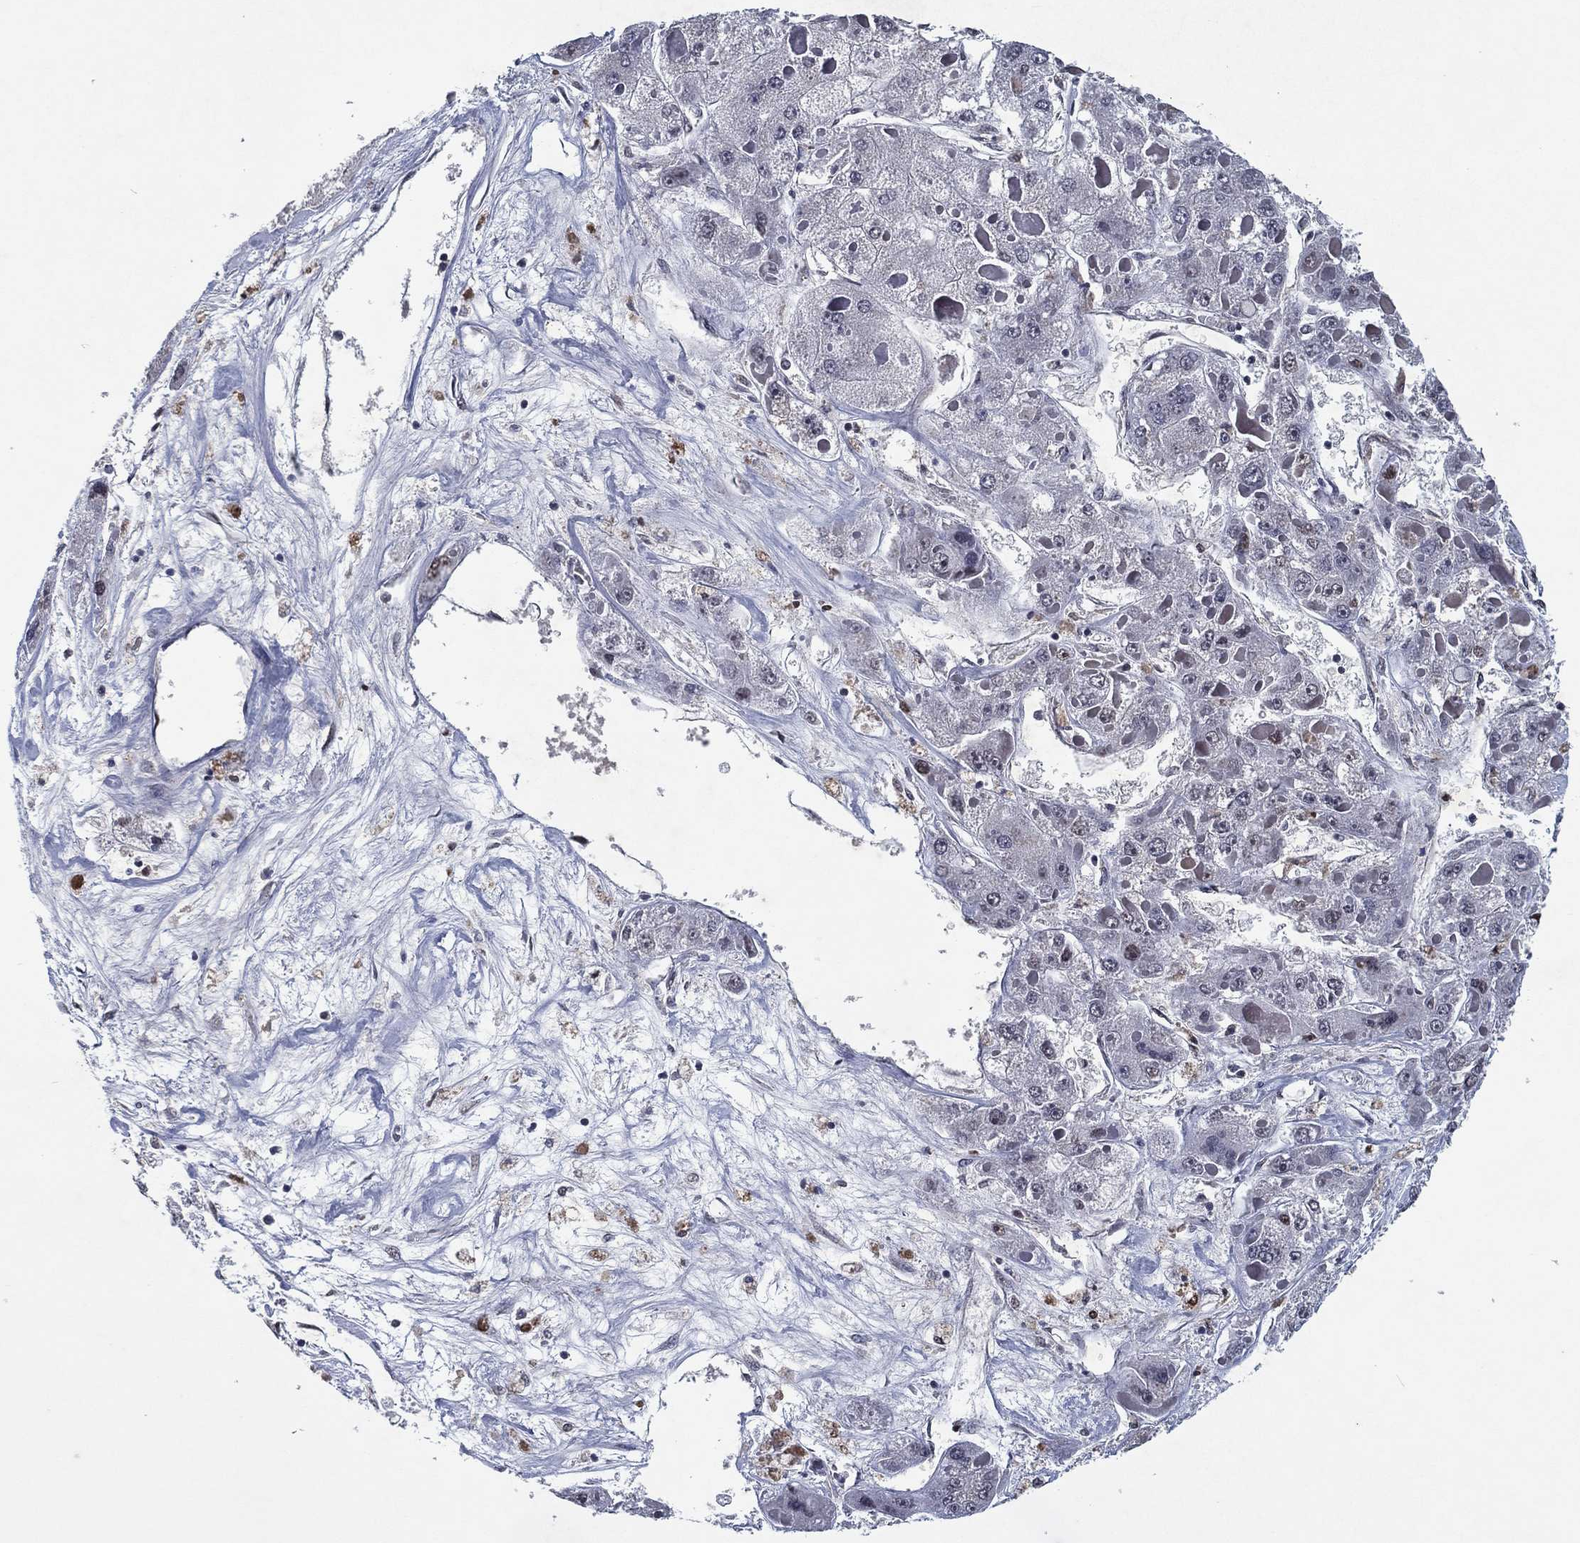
{"staining": {"intensity": "negative", "quantity": "none", "location": "none"}, "tissue": "liver cancer", "cell_type": "Tumor cells", "image_type": "cancer", "snomed": [{"axis": "morphology", "description": "Carcinoma, Hepatocellular, NOS"}, {"axis": "topography", "description": "Liver"}], "caption": "Immunohistochemistry micrograph of liver cancer (hepatocellular carcinoma) stained for a protein (brown), which shows no expression in tumor cells.", "gene": "ZBTB42", "patient": {"sex": "female", "age": 73}}